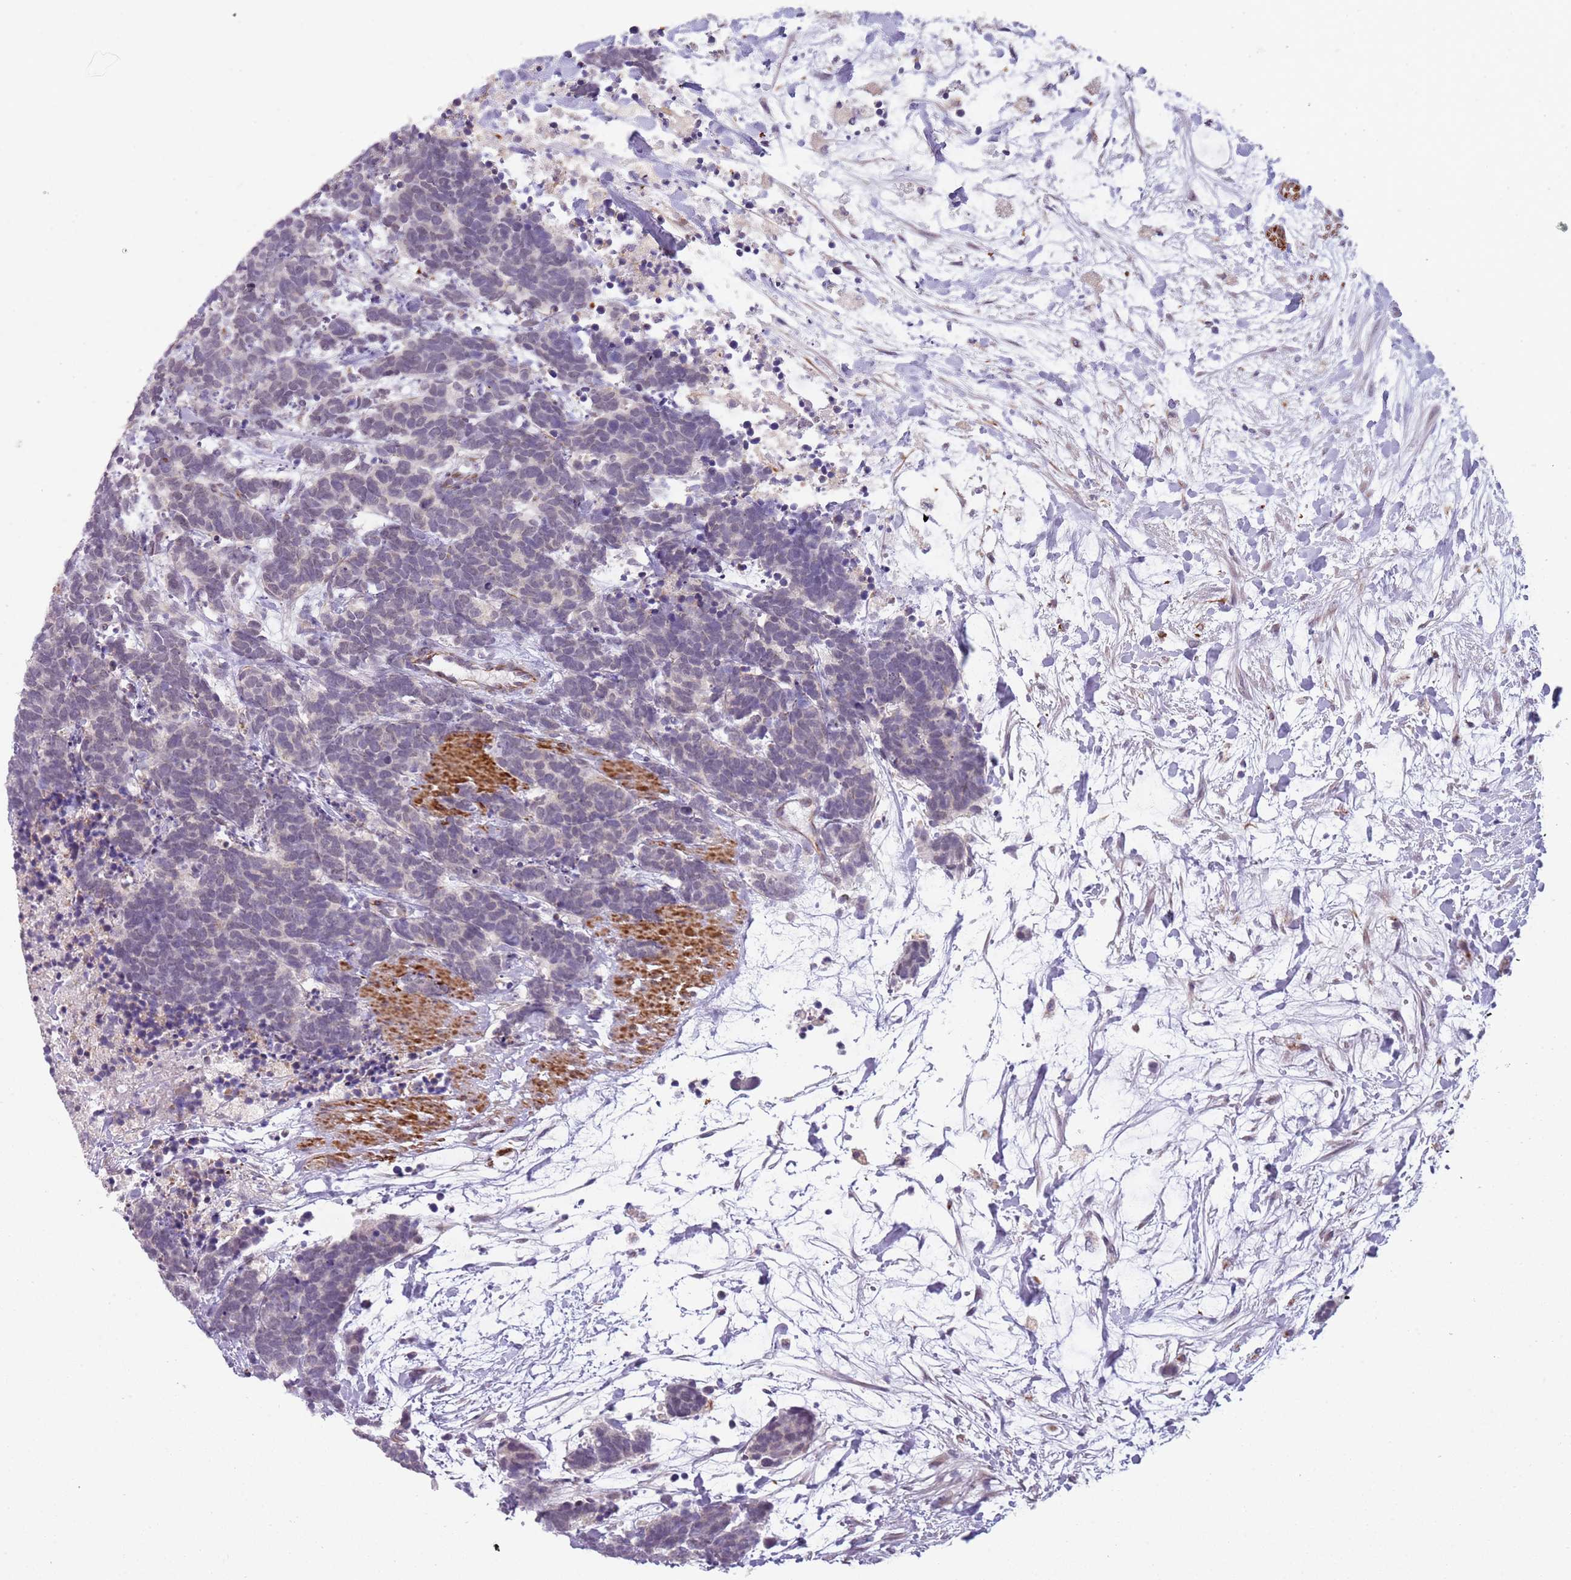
{"staining": {"intensity": "negative", "quantity": "none", "location": "none"}, "tissue": "carcinoid", "cell_type": "Tumor cells", "image_type": "cancer", "snomed": [{"axis": "morphology", "description": "Carcinoma, NOS"}, {"axis": "morphology", "description": "Carcinoid, malignant, NOS"}, {"axis": "topography", "description": "Prostate"}], "caption": "DAB immunohistochemical staining of carcinoid (malignant) shows no significant staining in tumor cells. The staining is performed using DAB (3,3'-diaminobenzidine) brown chromogen with nuclei counter-stained in using hematoxylin.", "gene": "NBPF3", "patient": {"sex": "male", "age": 57}}